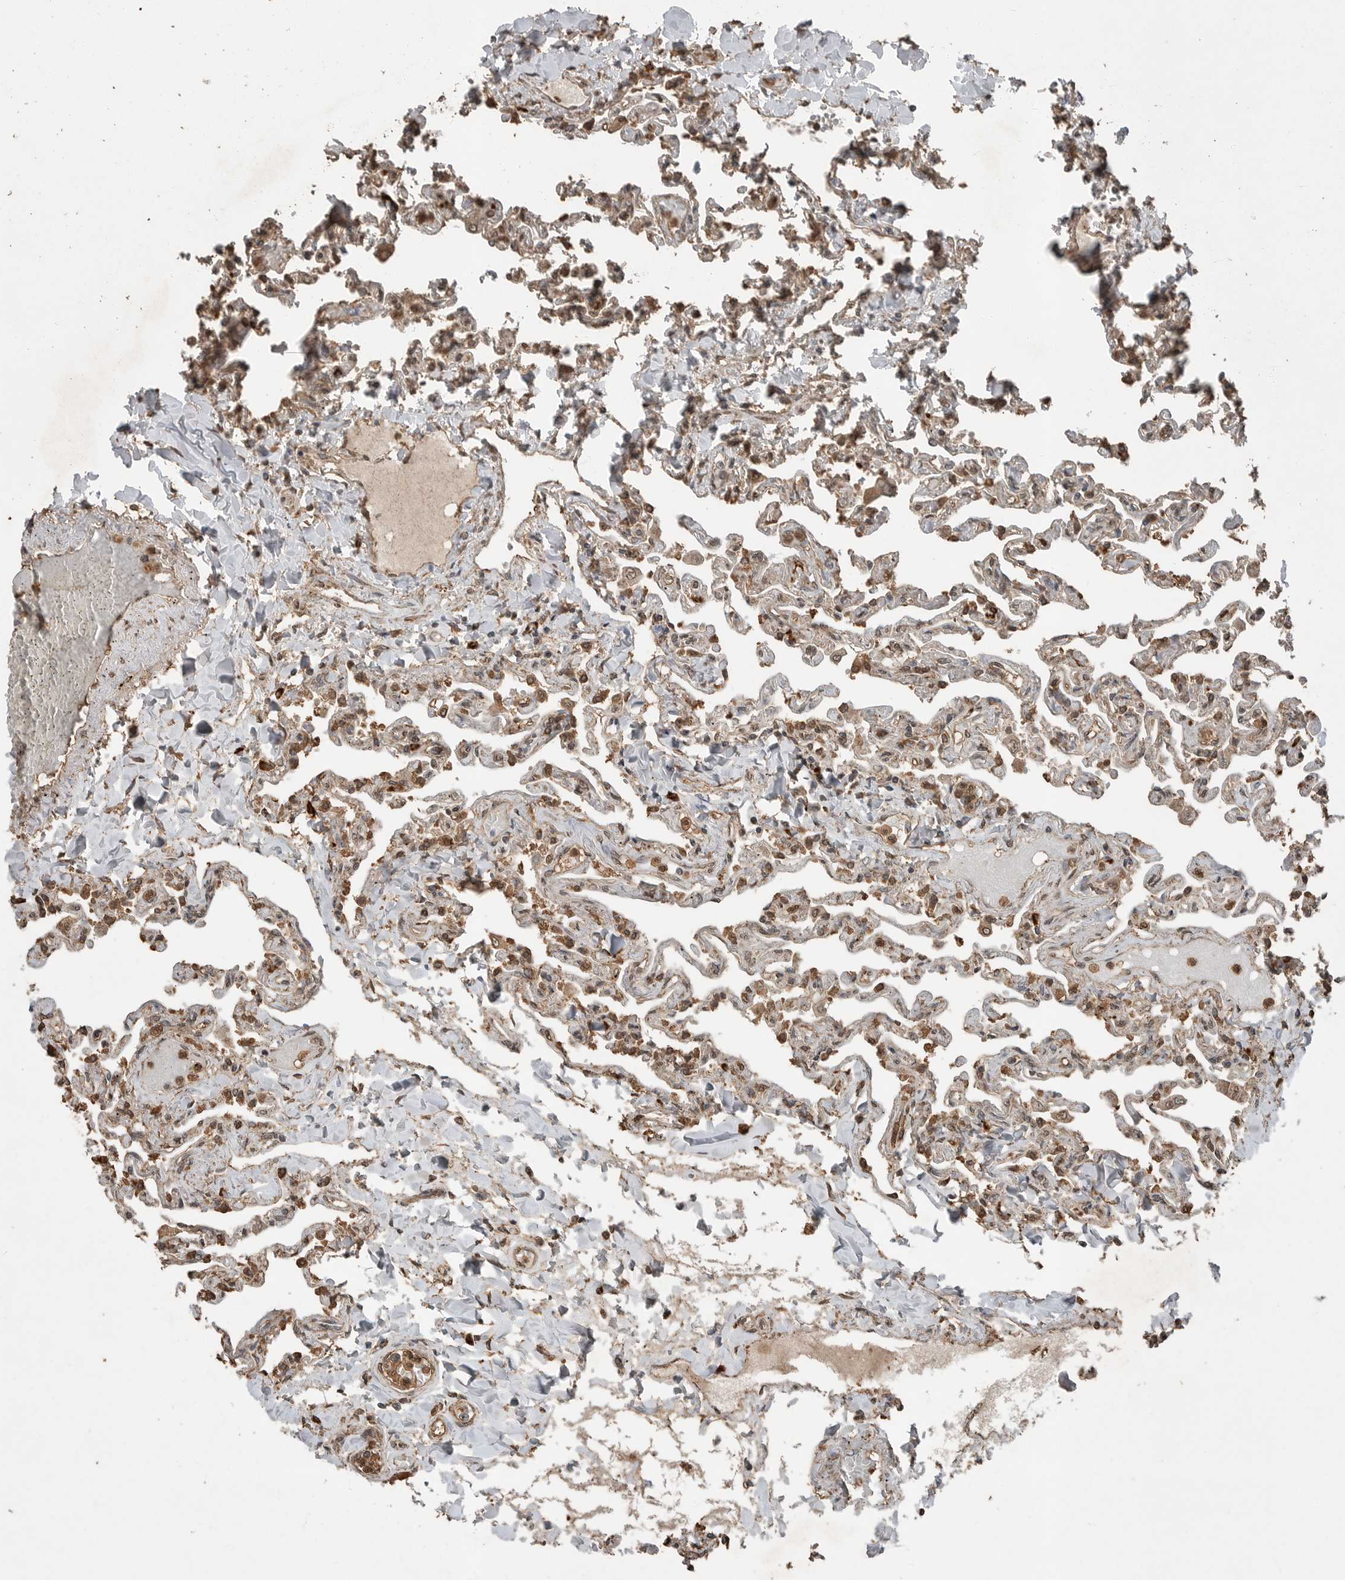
{"staining": {"intensity": "moderate", "quantity": ">75%", "location": "cytoplasmic/membranous,nuclear"}, "tissue": "lung", "cell_type": "Alveolar cells", "image_type": "normal", "snomed": [{"axis": "morphology", "description": "Normal tissue, NOS"}, {"axis": "topography", "description": "Lung"}], "caption": "The micrograph displays staining of normal lung, revealing moderate cytoplasmic/membranous,nuclear protein positivity (brown color) within alveolar cells. (DAB (3,3'-diaminobenzidine) IHC with brightfield microscopy, high magnification).", "gene": "BLZF1", "patient": {"sex": "male", "age": 21}}